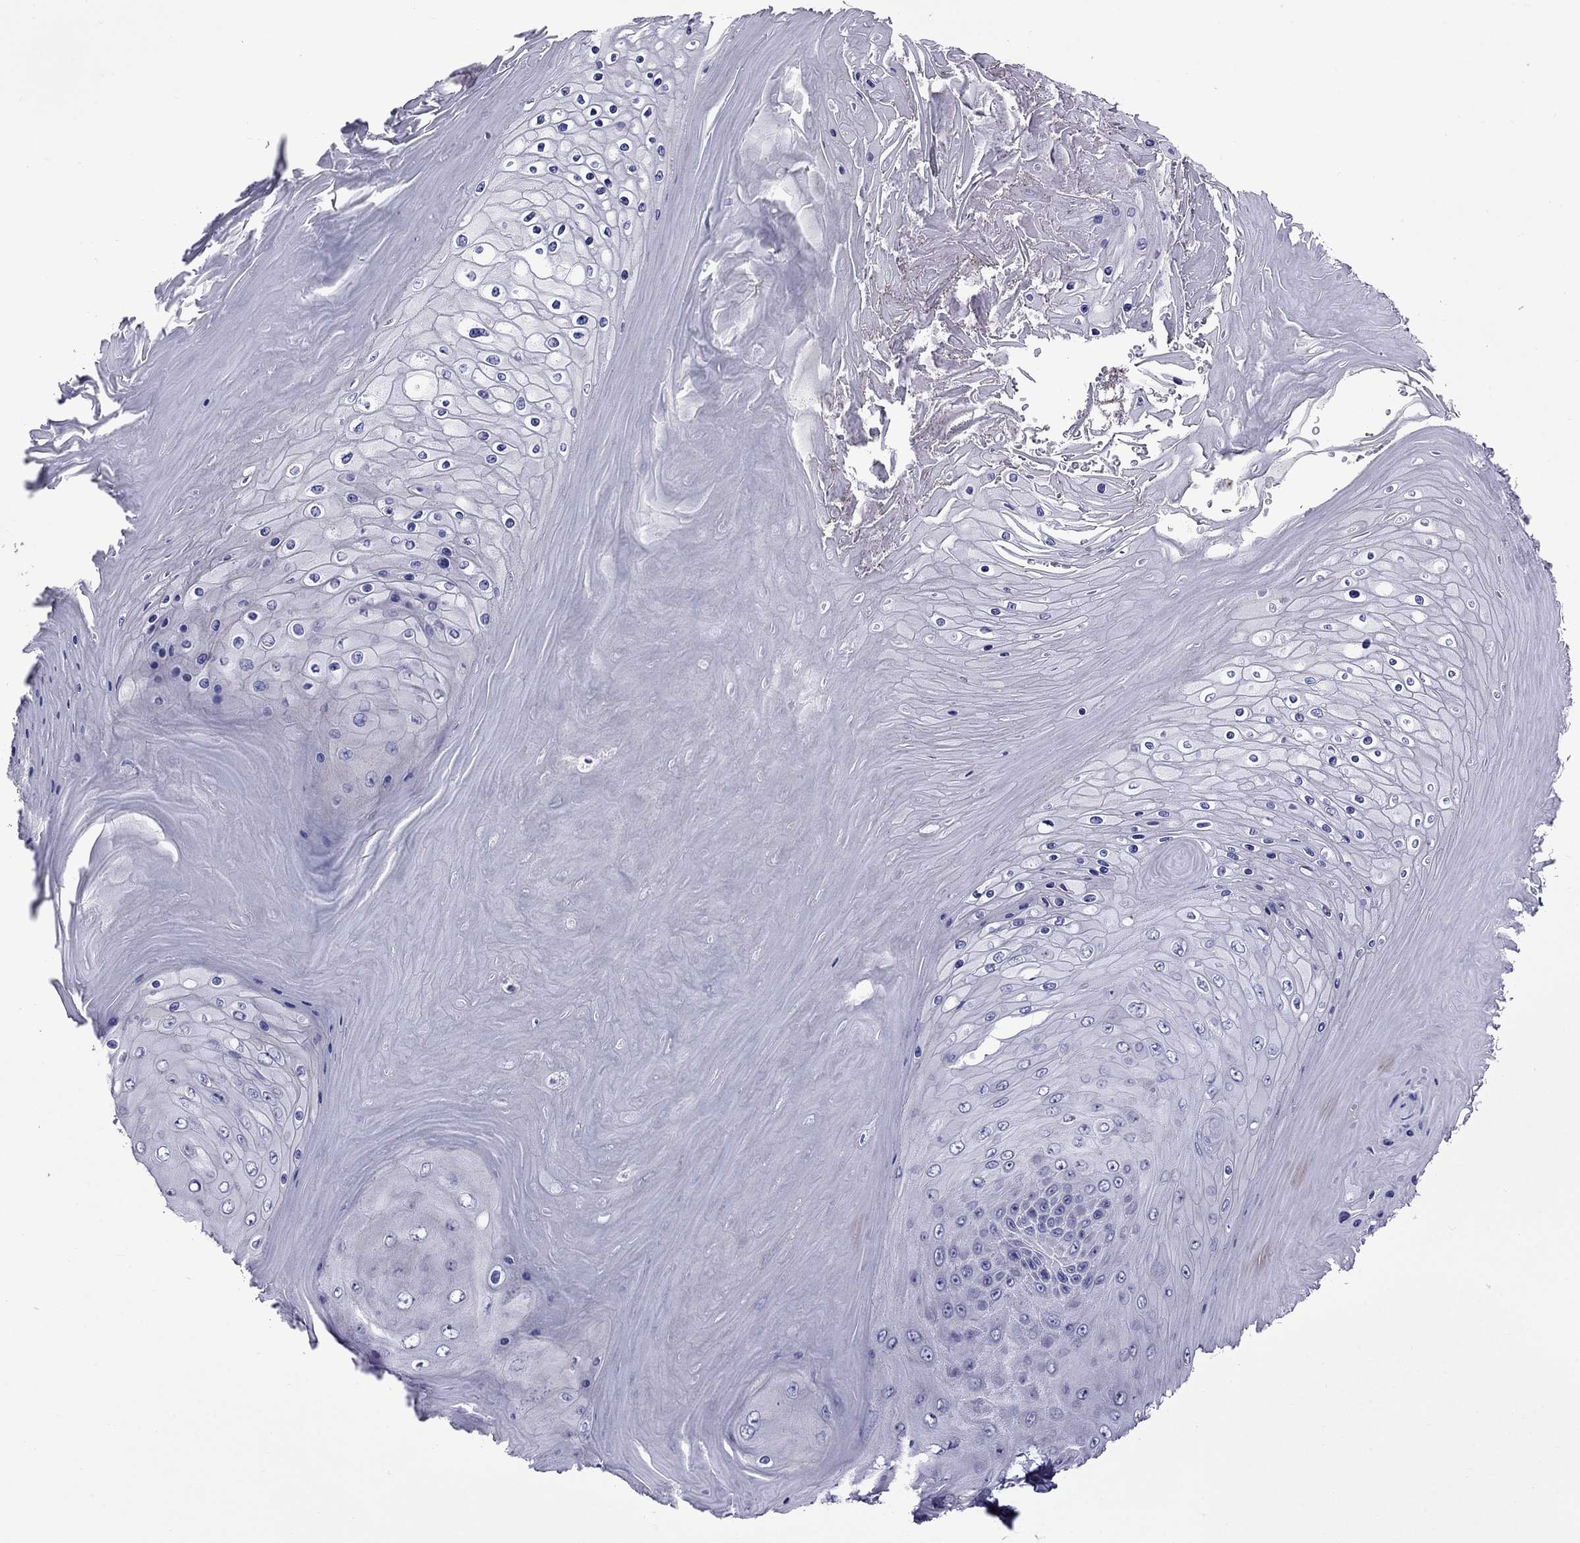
{"staining": {"intensity": "negative", "quantity": "none", "location": "none"}, "tissue": "skin cancer", "cell_type": "Tumor cells", "image_type": "cancer", "snomed": [{"axis": "morphology", "description": "Squamous cell carcinoma, NOS"}, {"axis": "topography", "description": "Skin"}], "caption": "Squamous cell carcinoma (skin) stained for a protein using immunohistochemistry displays no staining tumor cells.", "gene": "OXCT2", "patient": {"sex": "male", "age": 62}}